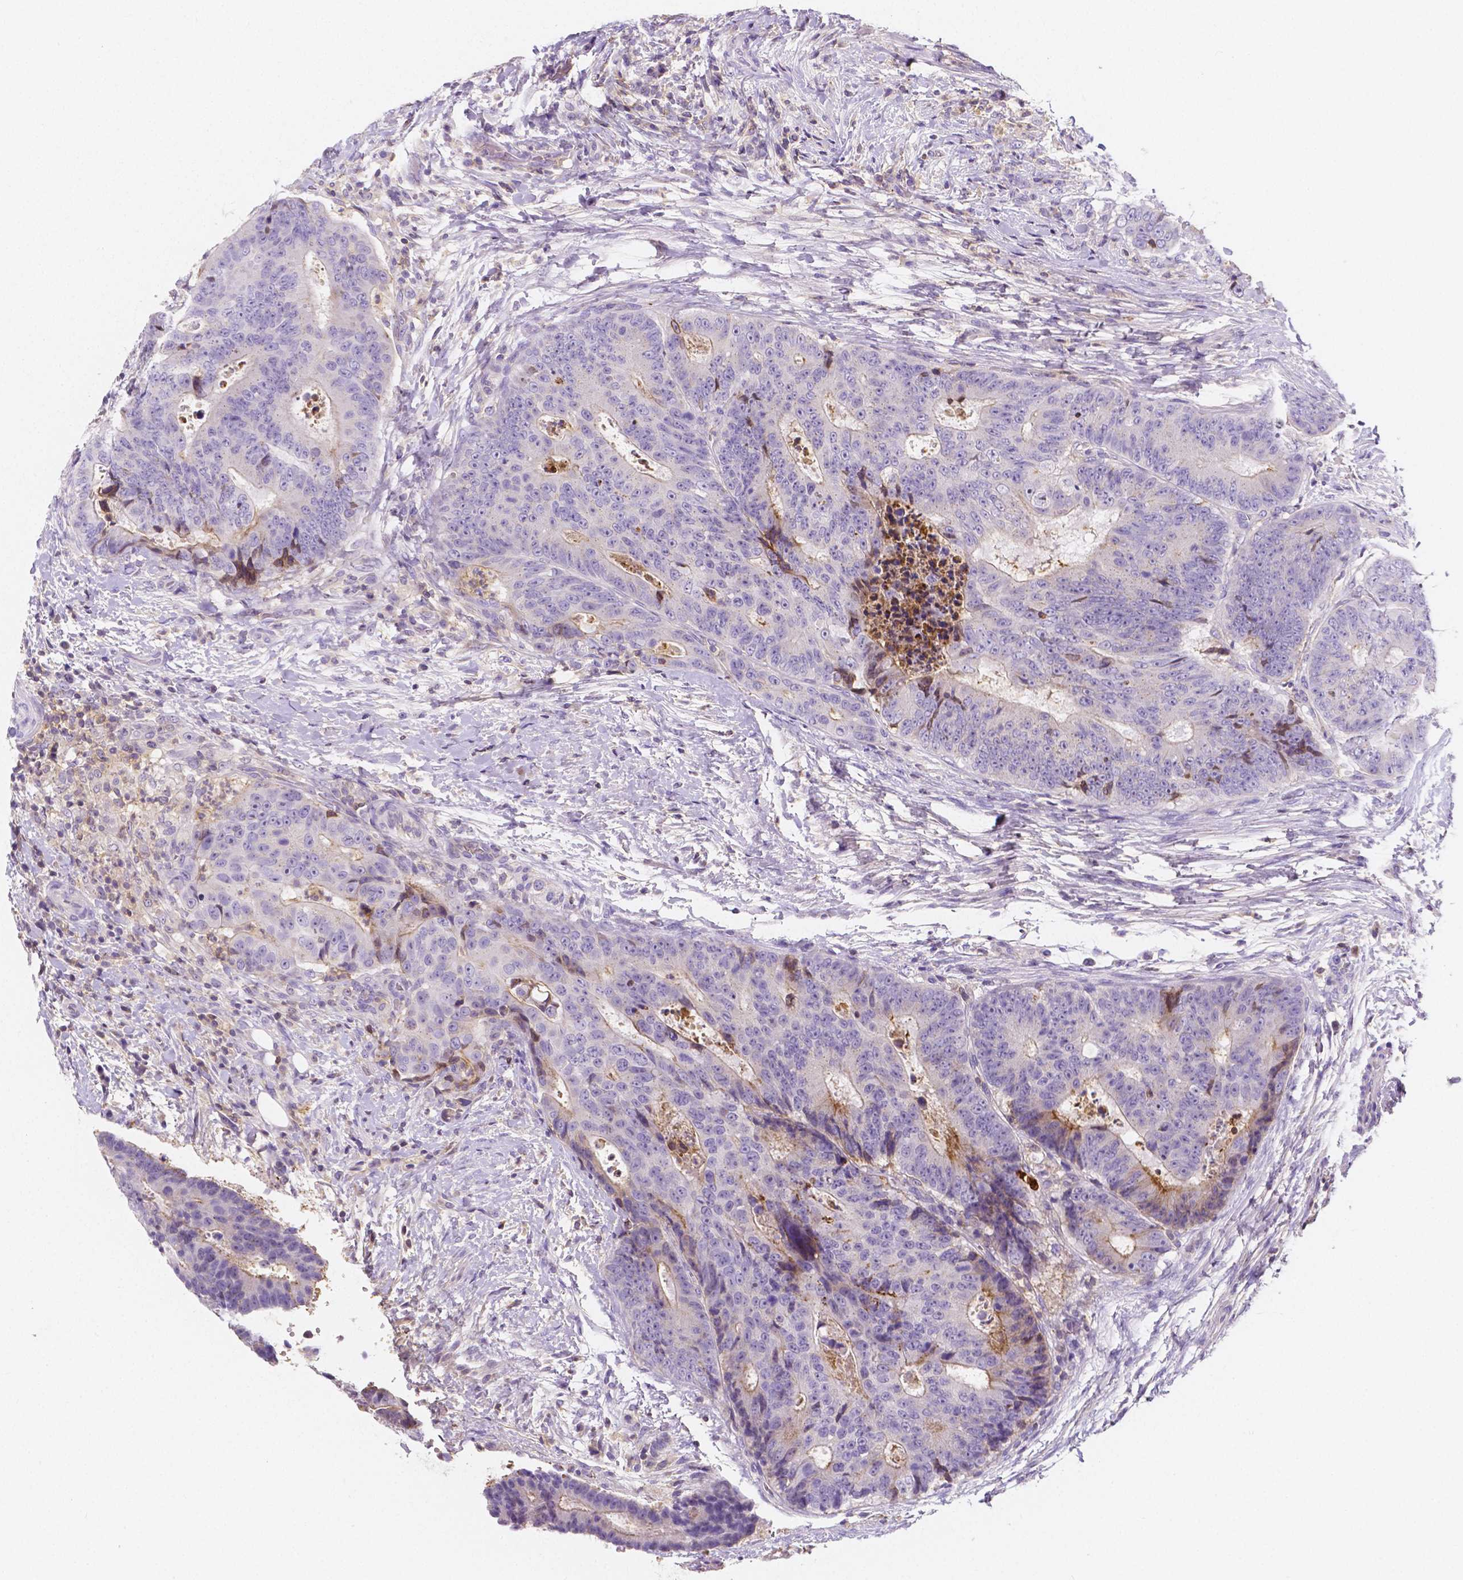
{"staining": {"intensity": "moderate", "quantity": "<25%", "location": "cytoplasmic/membranous"}, "tissue": "colorectal cancer", "cell_type": "Tumor cells", "image_type": "cancer", "snomed": [{"axis": "morphology", "description": "Adenocarcinoma, NOS"}, {"axis": "topography", "description": "Colon"}], "caption": "Protein analysis of colorectal cancer tissue demonstrates moderate cytoplasmic/membranous positivity in about <25% of tumor cells.", "gene": "GABRD", "patient": {"sex": "female", "age": 48}}